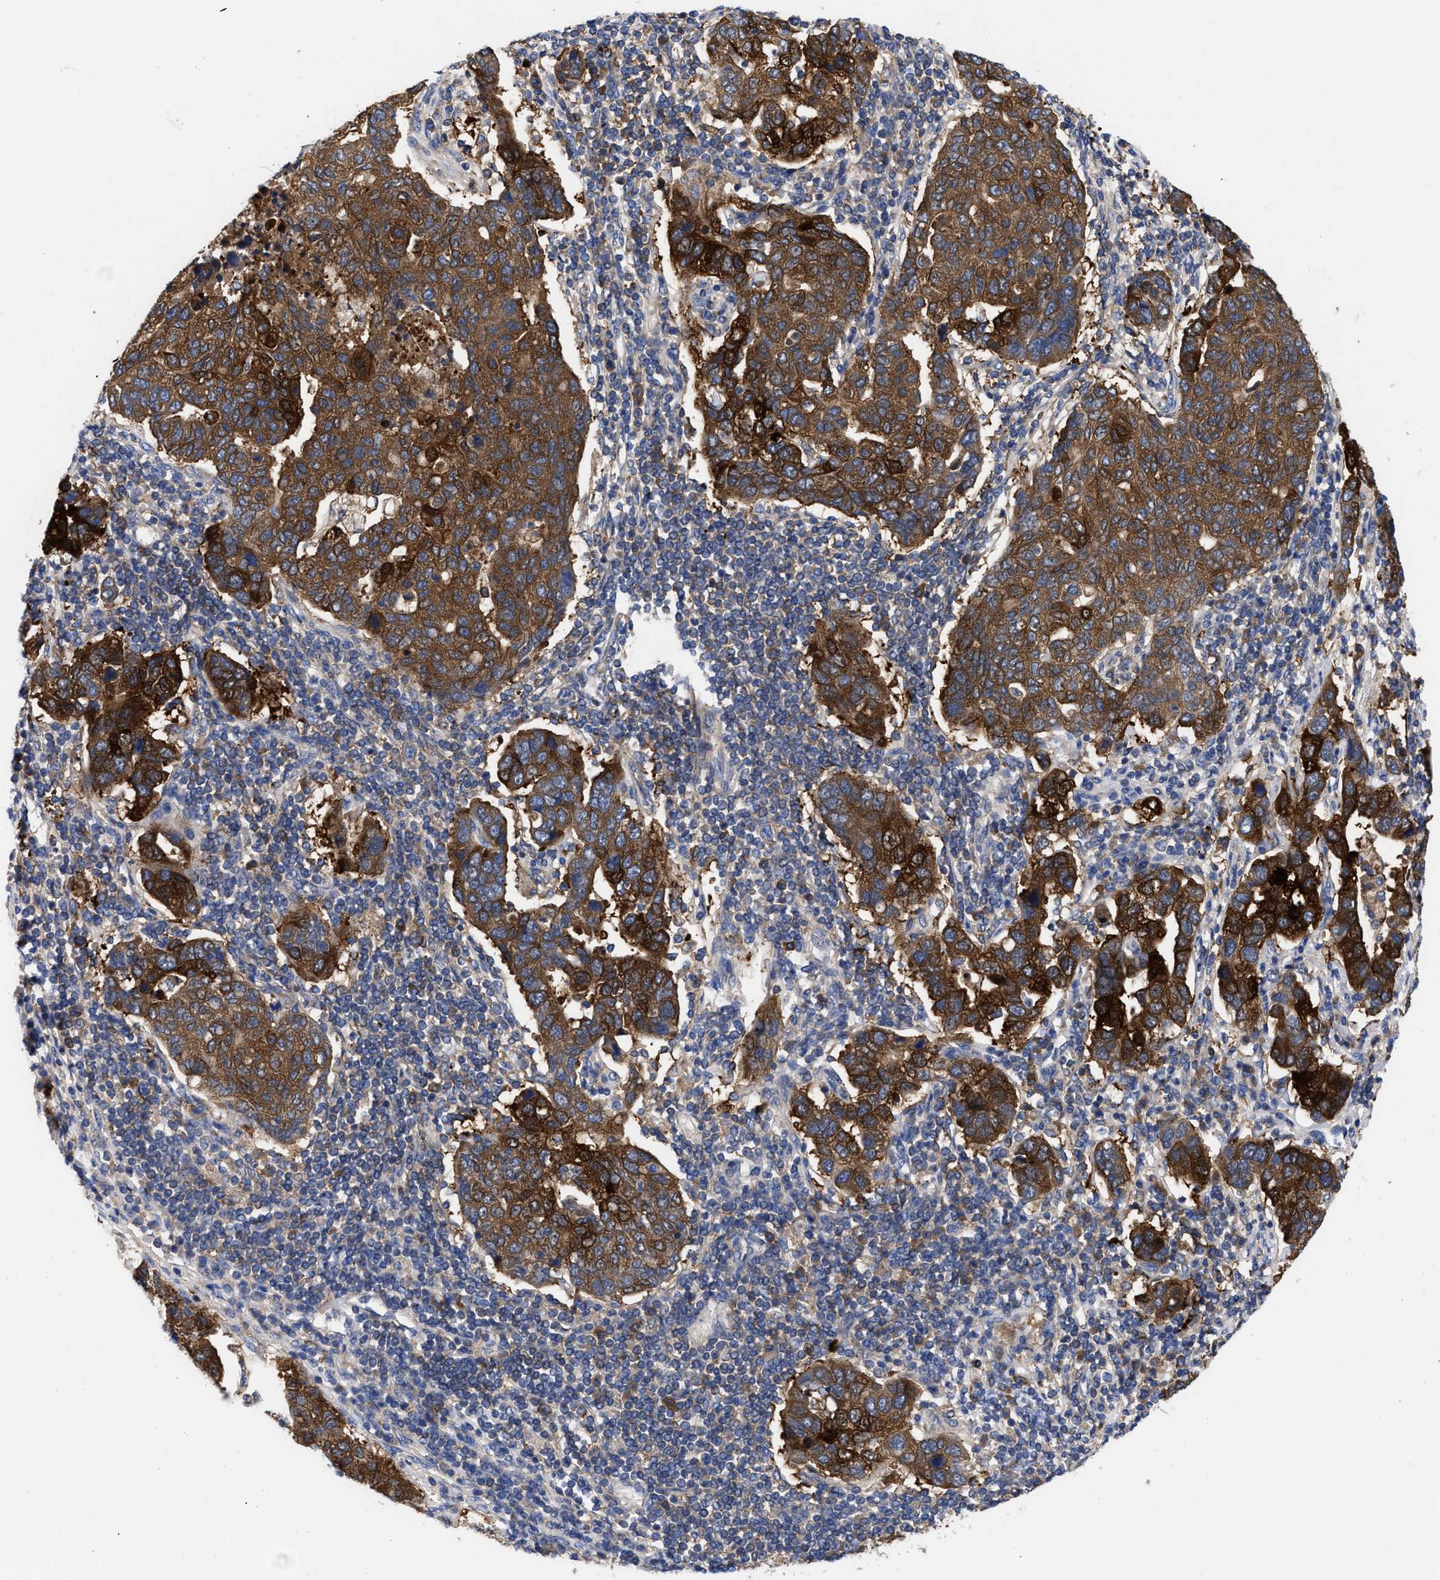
{"staining": {"intensity": "strong", "quantity": ">75%", "location": "cytoplasmic/membranous"}, "tissue": "pancreatic cancer", "cell_type": "Tumor cells", "image_type": "cancer", "snomed": [{"axis": "morphology", "description": "Adenocarcinoma, NOS"}, {"axis": "topography", "description": "Pancreas"}], "caption": "Immunohistochemistry (IHC) (DAB) staining of human pancreatic cancer exhibits strong cytoplasmic/membranous protein positivity in approximately >75% of tumor cells.", "gene": "RBKS", "patient": {"sex": "female", "age": 61}}